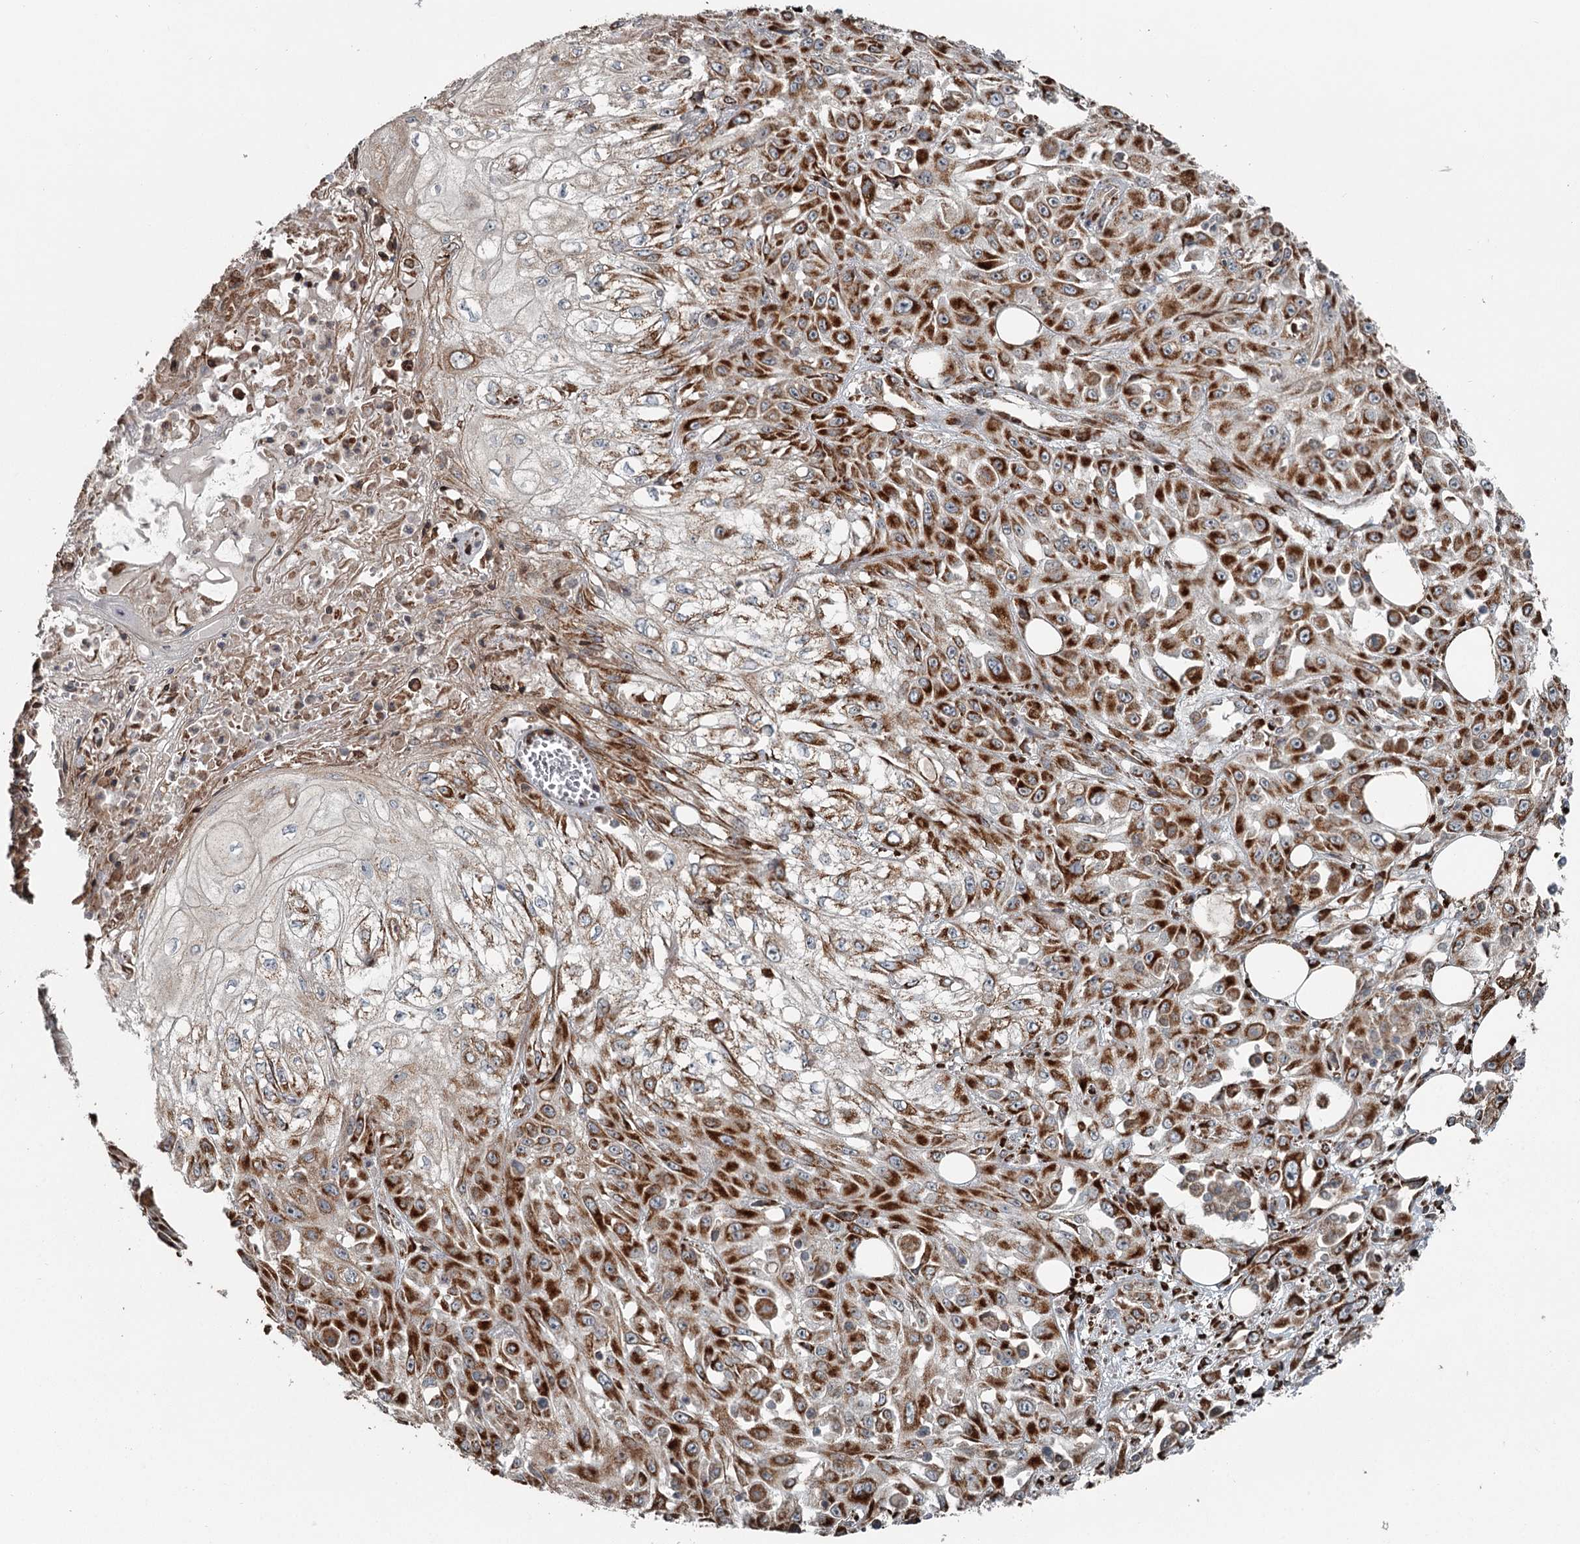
{"staining": {"intensity": "strong", "quantity": ">75%", "location": "cytoplasmic/membranous"}, "tissue": "skin cancer", "cell_type": "Tumor cells", "image_type": "cancer", "snomed": [{"axis": "morphology", "description": "Squamous cell carcinoma, NOS"}, {"axis": "morphology", "description": "Squamous cell carcinoma, metastatic, NOS"}, {"axis": "topography", "description": "Skin"}, {"axis": "topography", "description": "Lymph node"}], "caption": "This micrograph exhibits IHC staining of skin cancer, with high strong cytoplasmic/membranous staining in approximately >75% of tumor cells.", "gene": "RASSF8", "patient": {"sex": "male", "age": 75}}